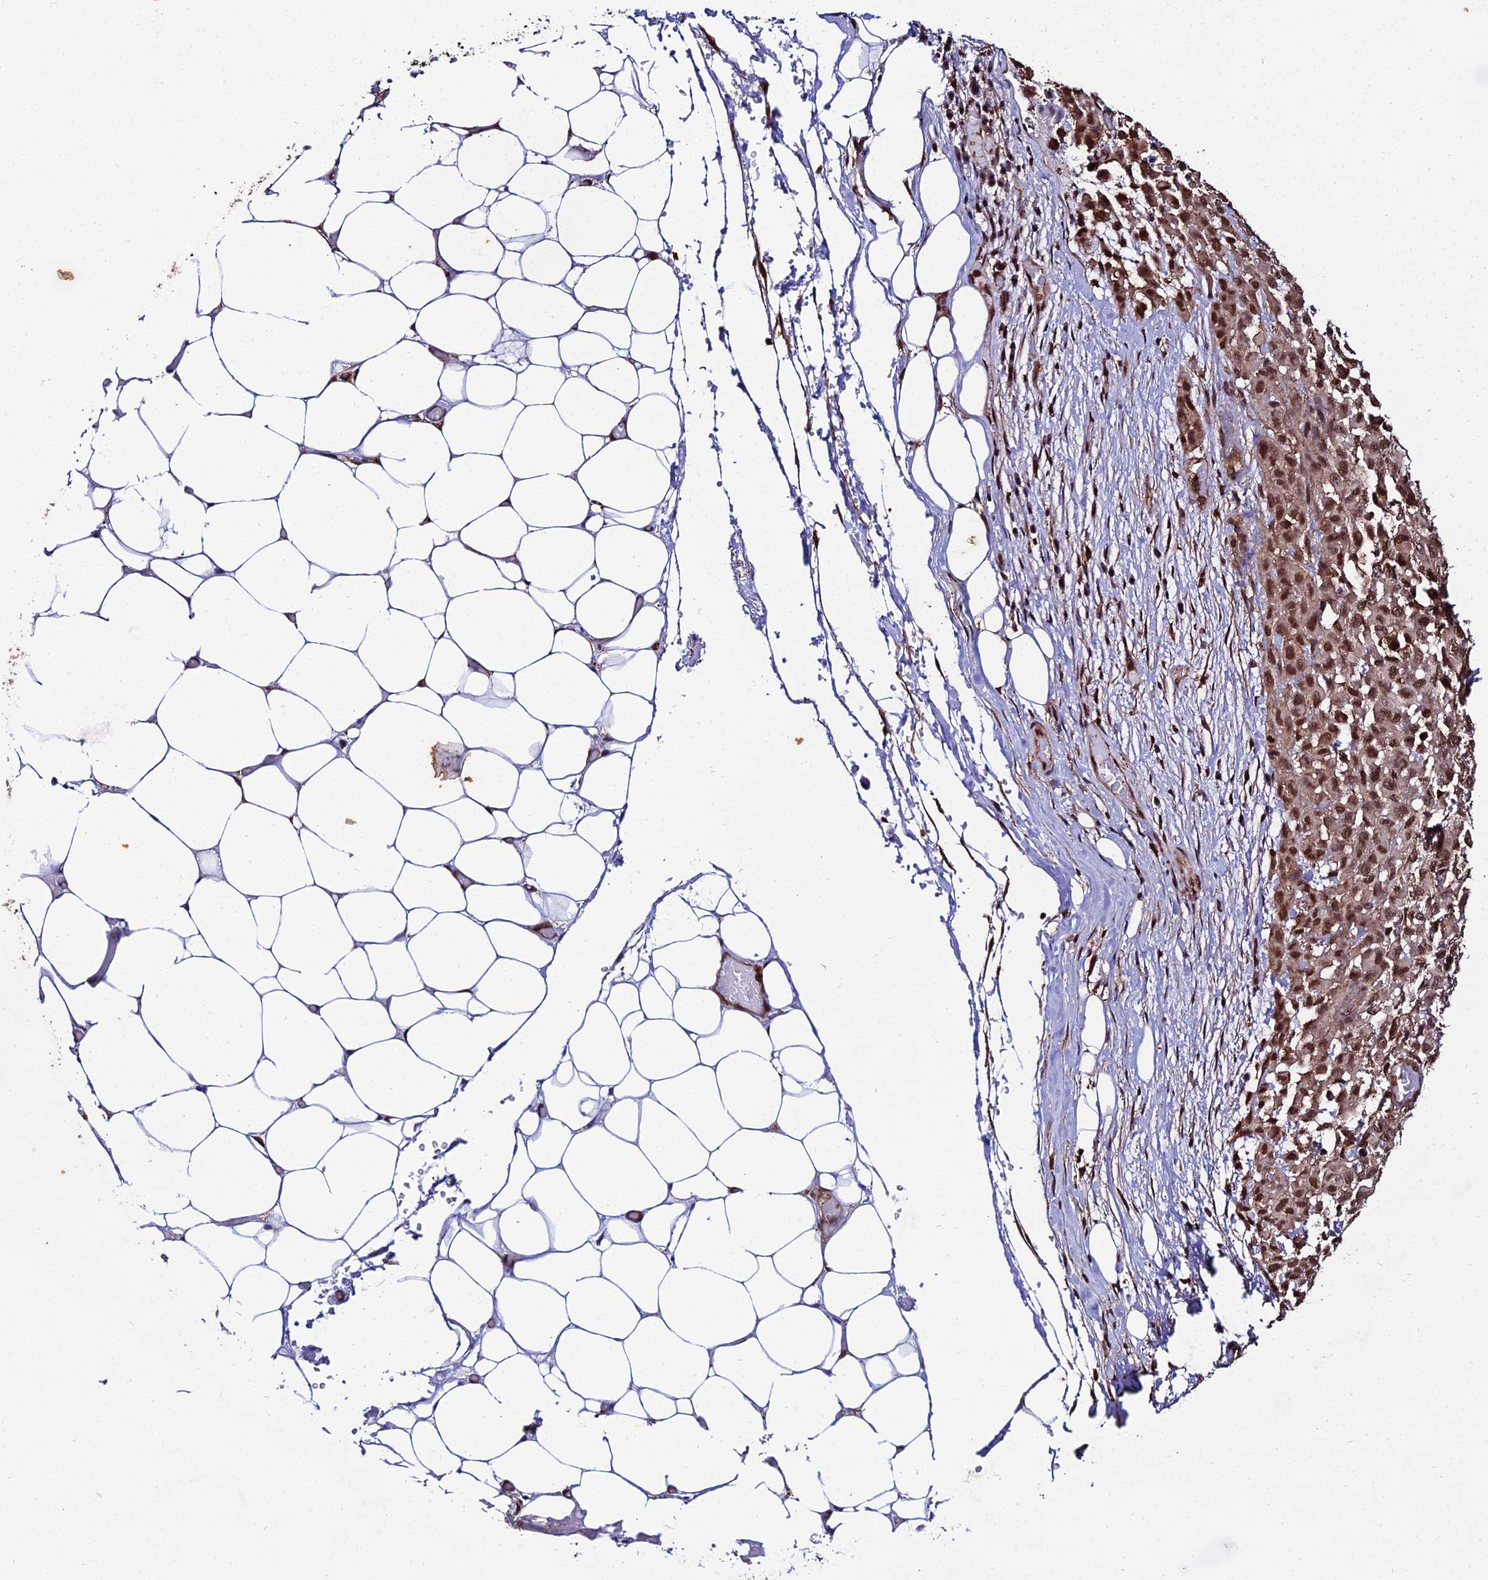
{"staining": {"intensity": "moderate", "quantity": ">75%", "location": "nuclear"}, "tissue": "melanoma", "cell_type": "Tumor cells", "image_type": "cancer", "snomed": [{"axis": "morphology", "description": "Malignant melanoma, Metastatic site"}, {"axis": "topography", "description": "Skin"}], "caption": "A micrograph of melanoma stained for a protein exhibits moderate nuclear brown staining in tumor cells.", "gene": "PPP4C", "patient": {"sex": "female", "age": 81}}